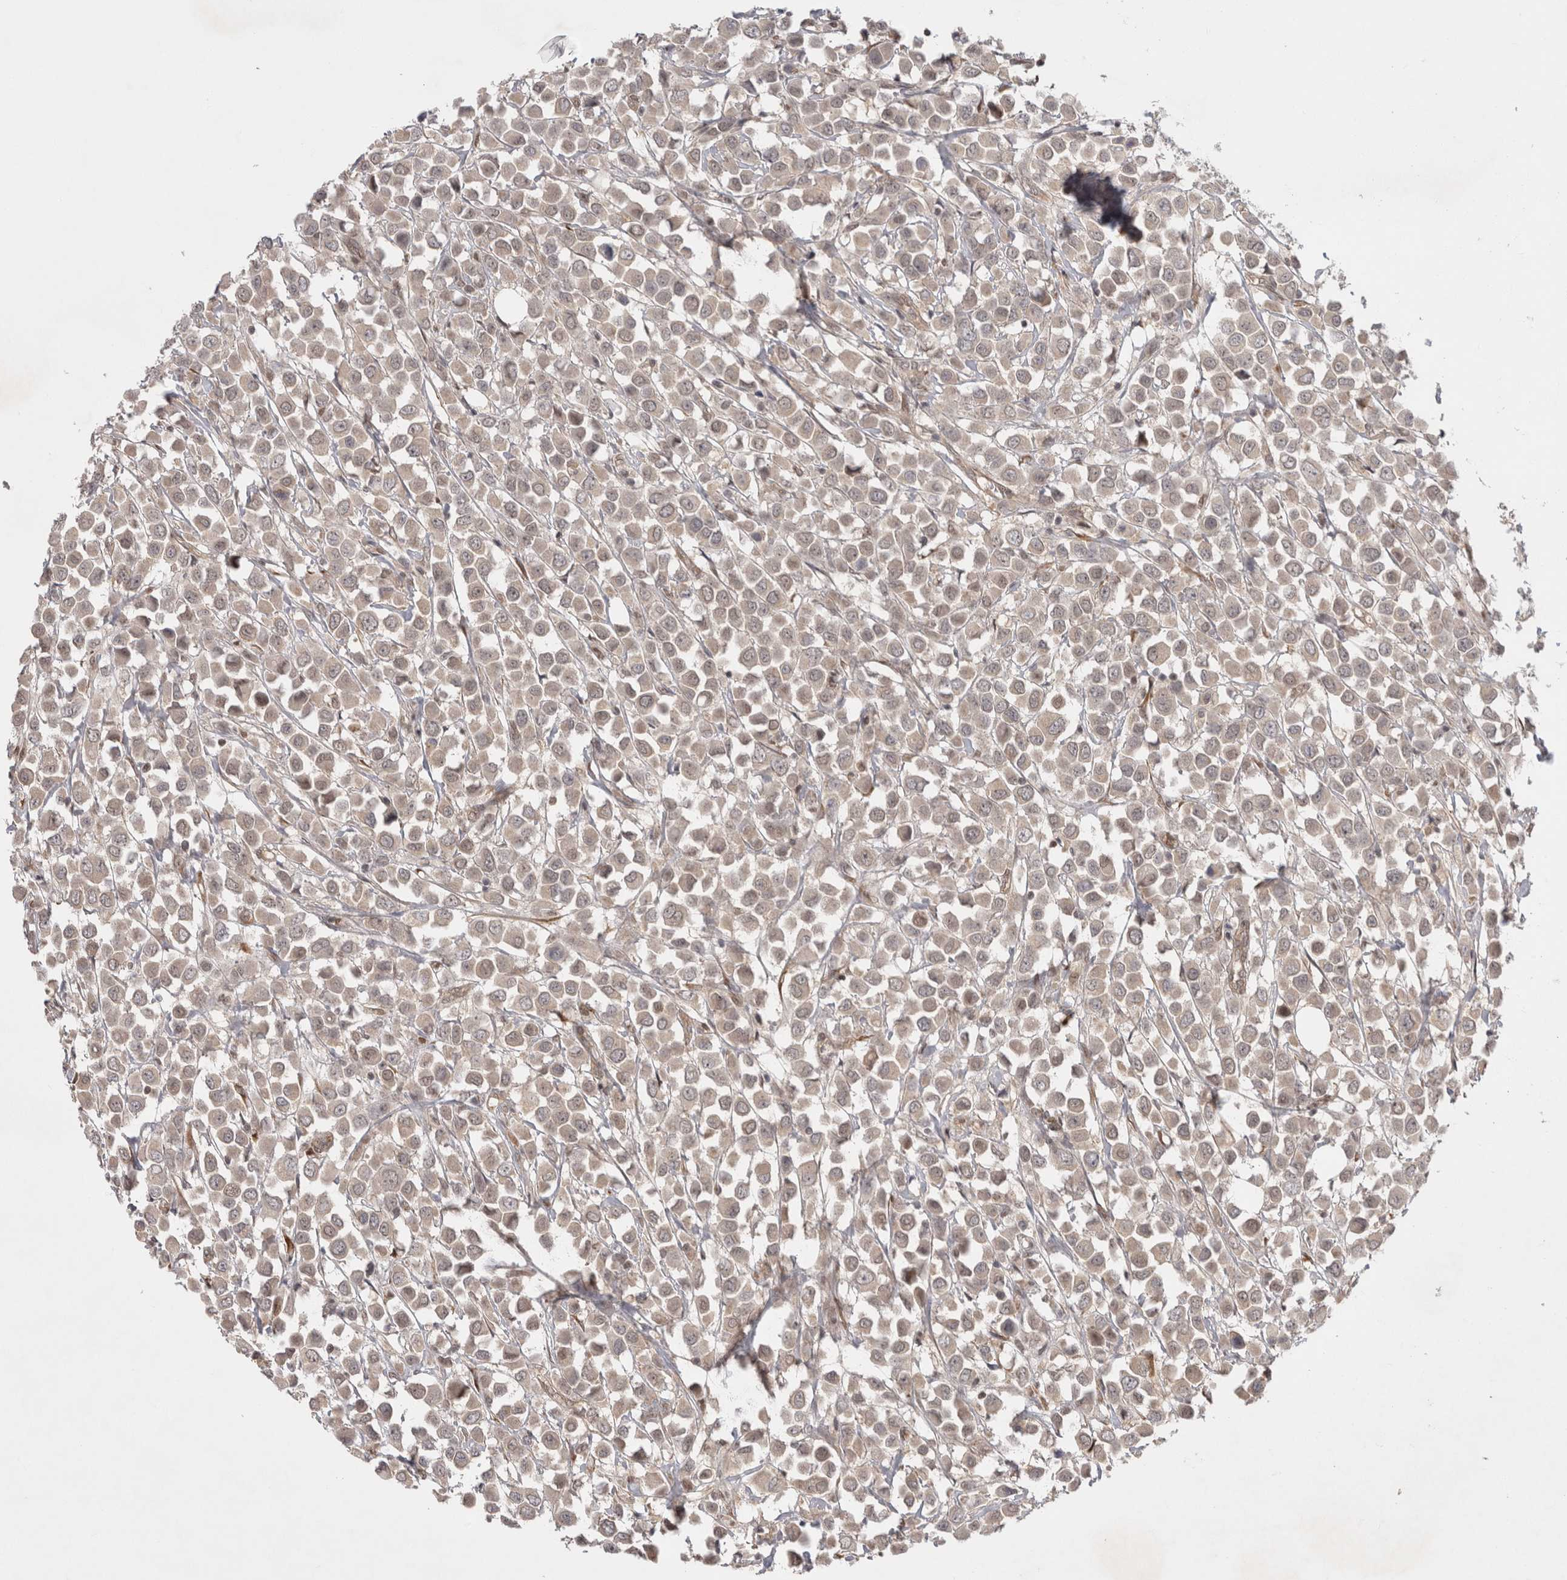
{"staining": {"intensity": "weak", "quantity": "<25%", "location": "cytoplasmic/membranous"}, "tissue": "breast cancer", "cell_type": "Tumor cells", "image_type": "cancer", "snomed": [{"axis": "morphology", "description": "Duct carcinoma"}, {"axis": "topography", "description": "Breast"}], "caption": "Human breast cancer (intraductal carcinoma) stained for a protein using immunohistochemistry exhibits no positivity in tumor cells.", "gene": "ZNF318", "patient": {"sex": "female", "age": 61}}